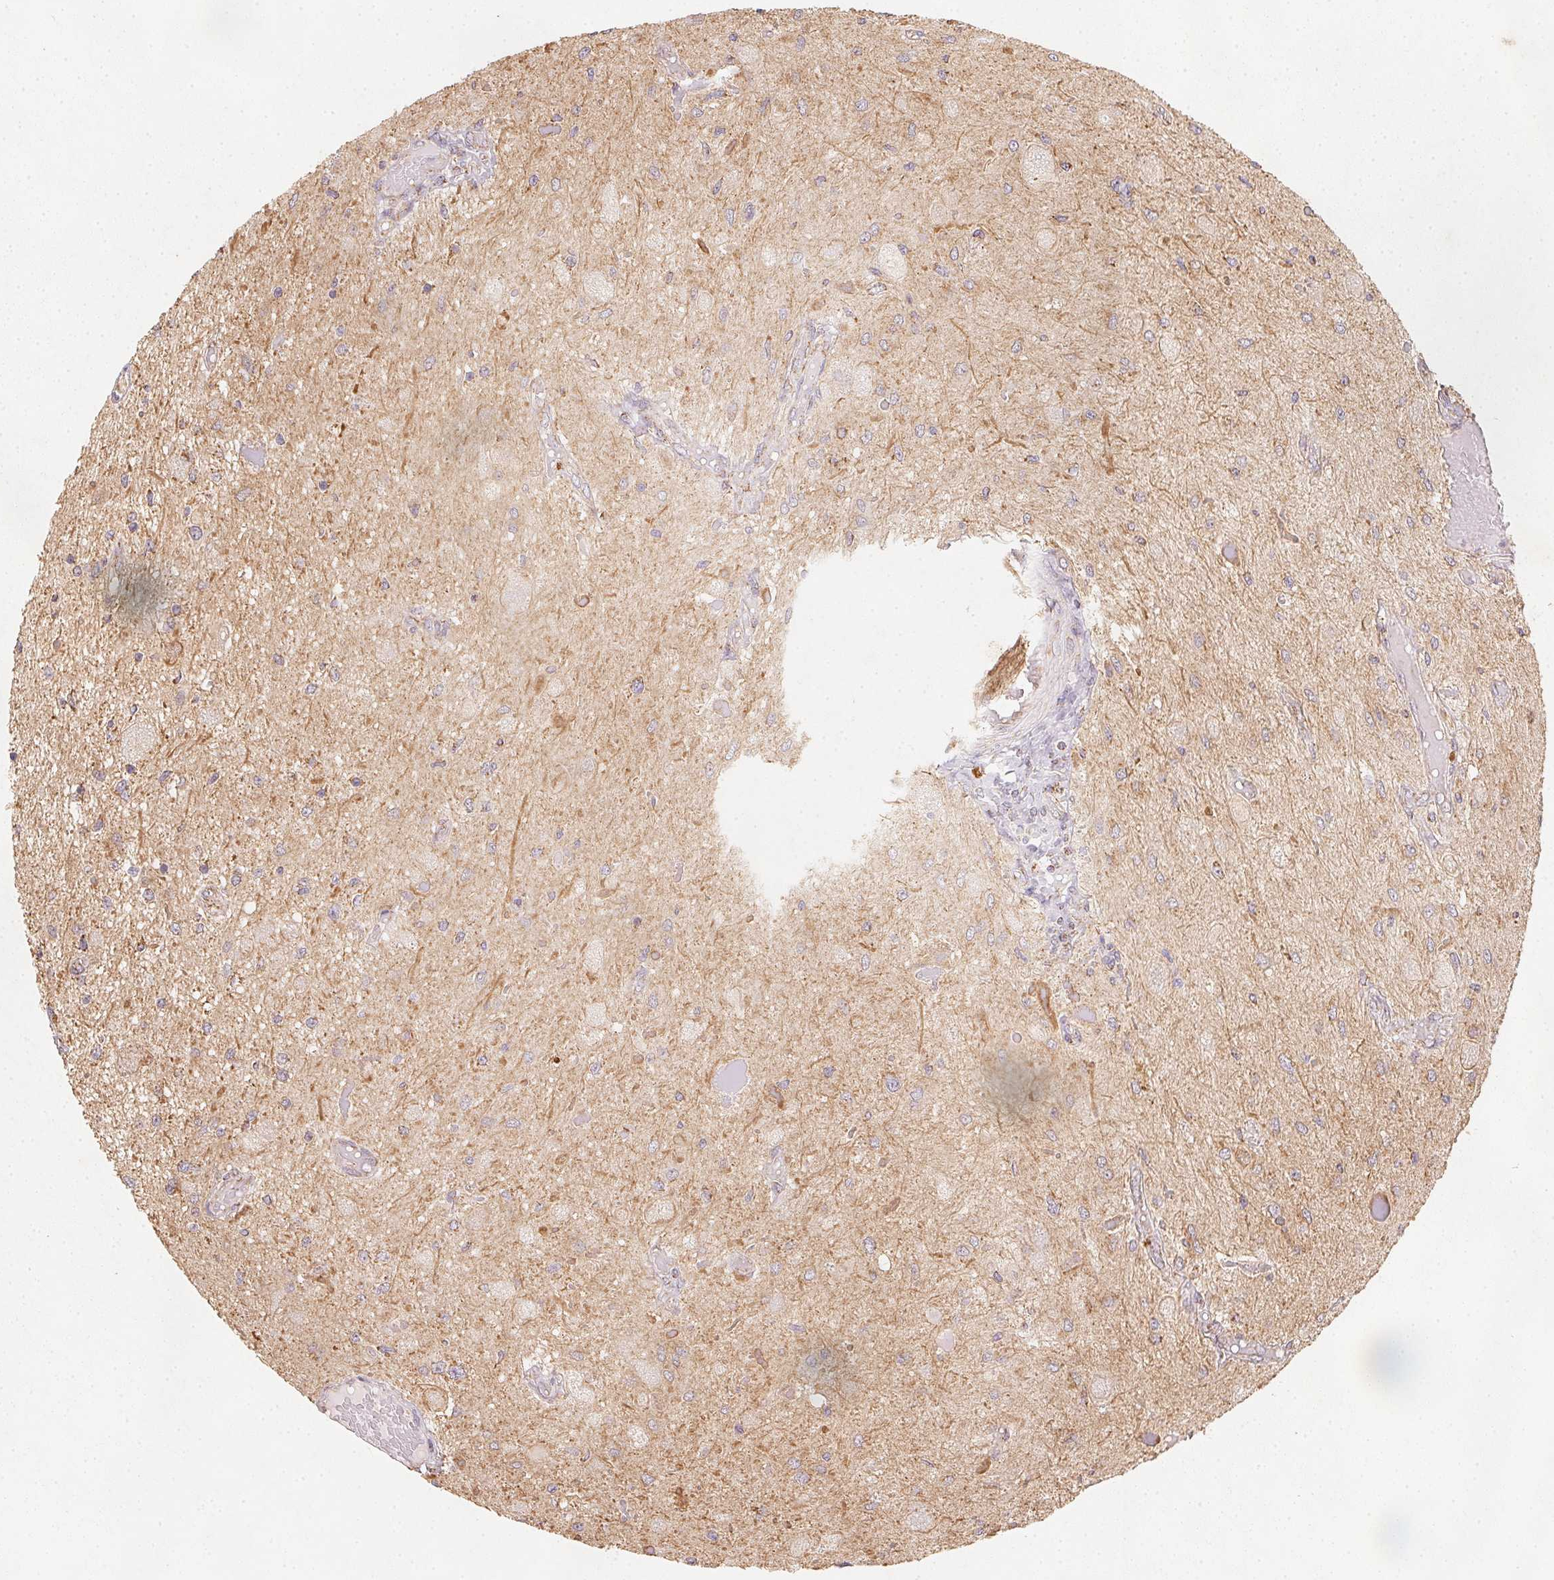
{"staining": {"intensity": "moderate", "quantity": "25%-75%", "location": "cytoplasmic/membranous"}, "tissue": "glioma", "cell_type": "Tumor cells", "image_type": "cancer", "snomed": [{"axis": "morphology", "description": "Glioma, malignant, Low grade"}, {"axis": "topography", "description": "Cerebellum"}], "caption": "Brown immunohistochemical staining in glioma demonstrates moderate cytoplasmic/membranous positivity in approximately 25%-75% of tumor cells.", "gene": "NDUFS6", "patient": {"sex": "female", "age": 14}}